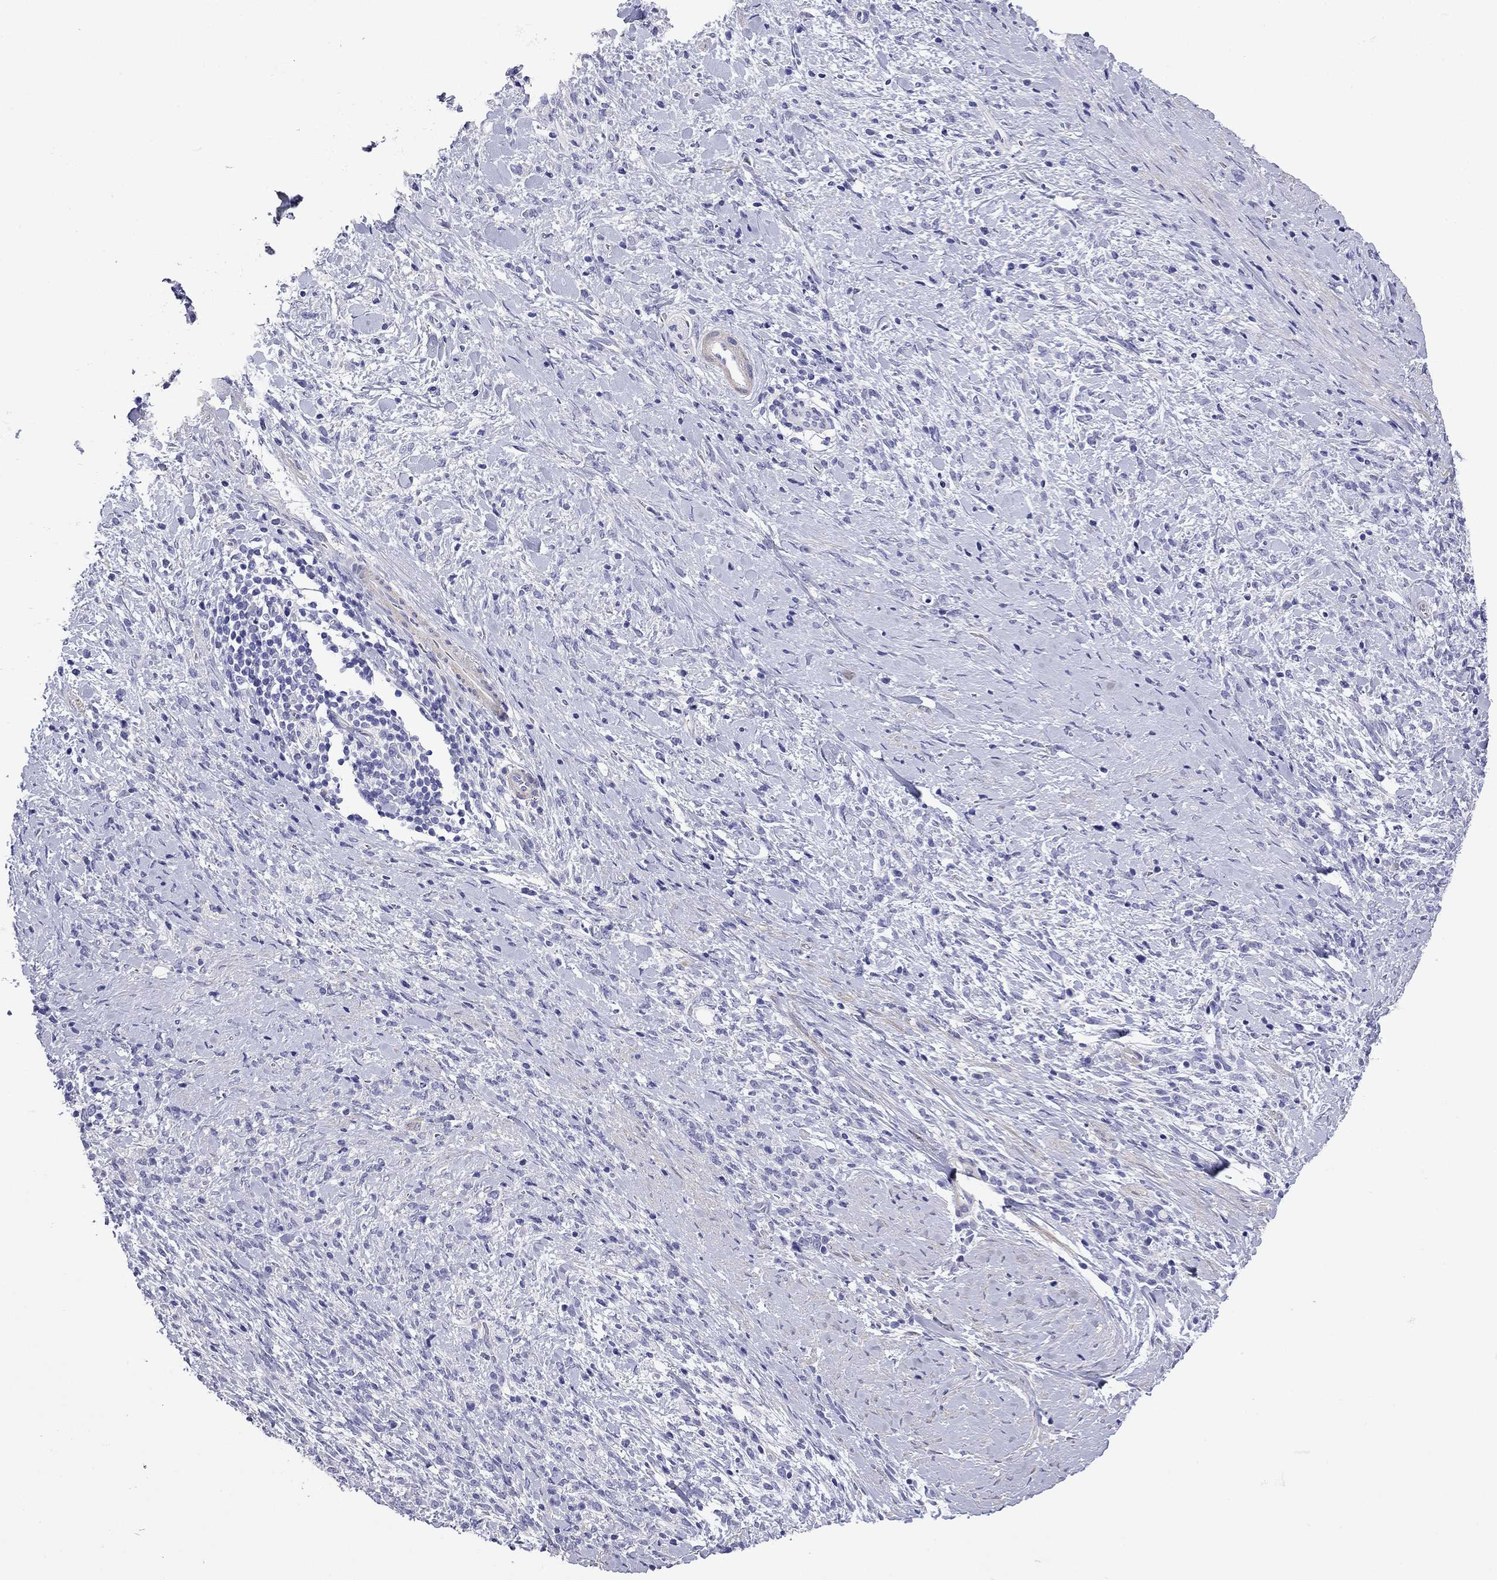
{"staining": {"intensity": "negative", "quantity": "none", "location": "none"}, "tissue": "stomach cancer", "cell_type": "Tumor cells", "image_type": "cancer", "snomed": [{"axis": "morphology", "description": "Adenocarcinoma, NOS"}, {"axis": "topography", "description": "Stomach"}], "caption": "Stomach adenocarcinoma was stained to show a protein in brown. There is no significant expression in tumor cells.", "gene": "KIAA2012", "patient": {"sex": "female", "age": 57}}